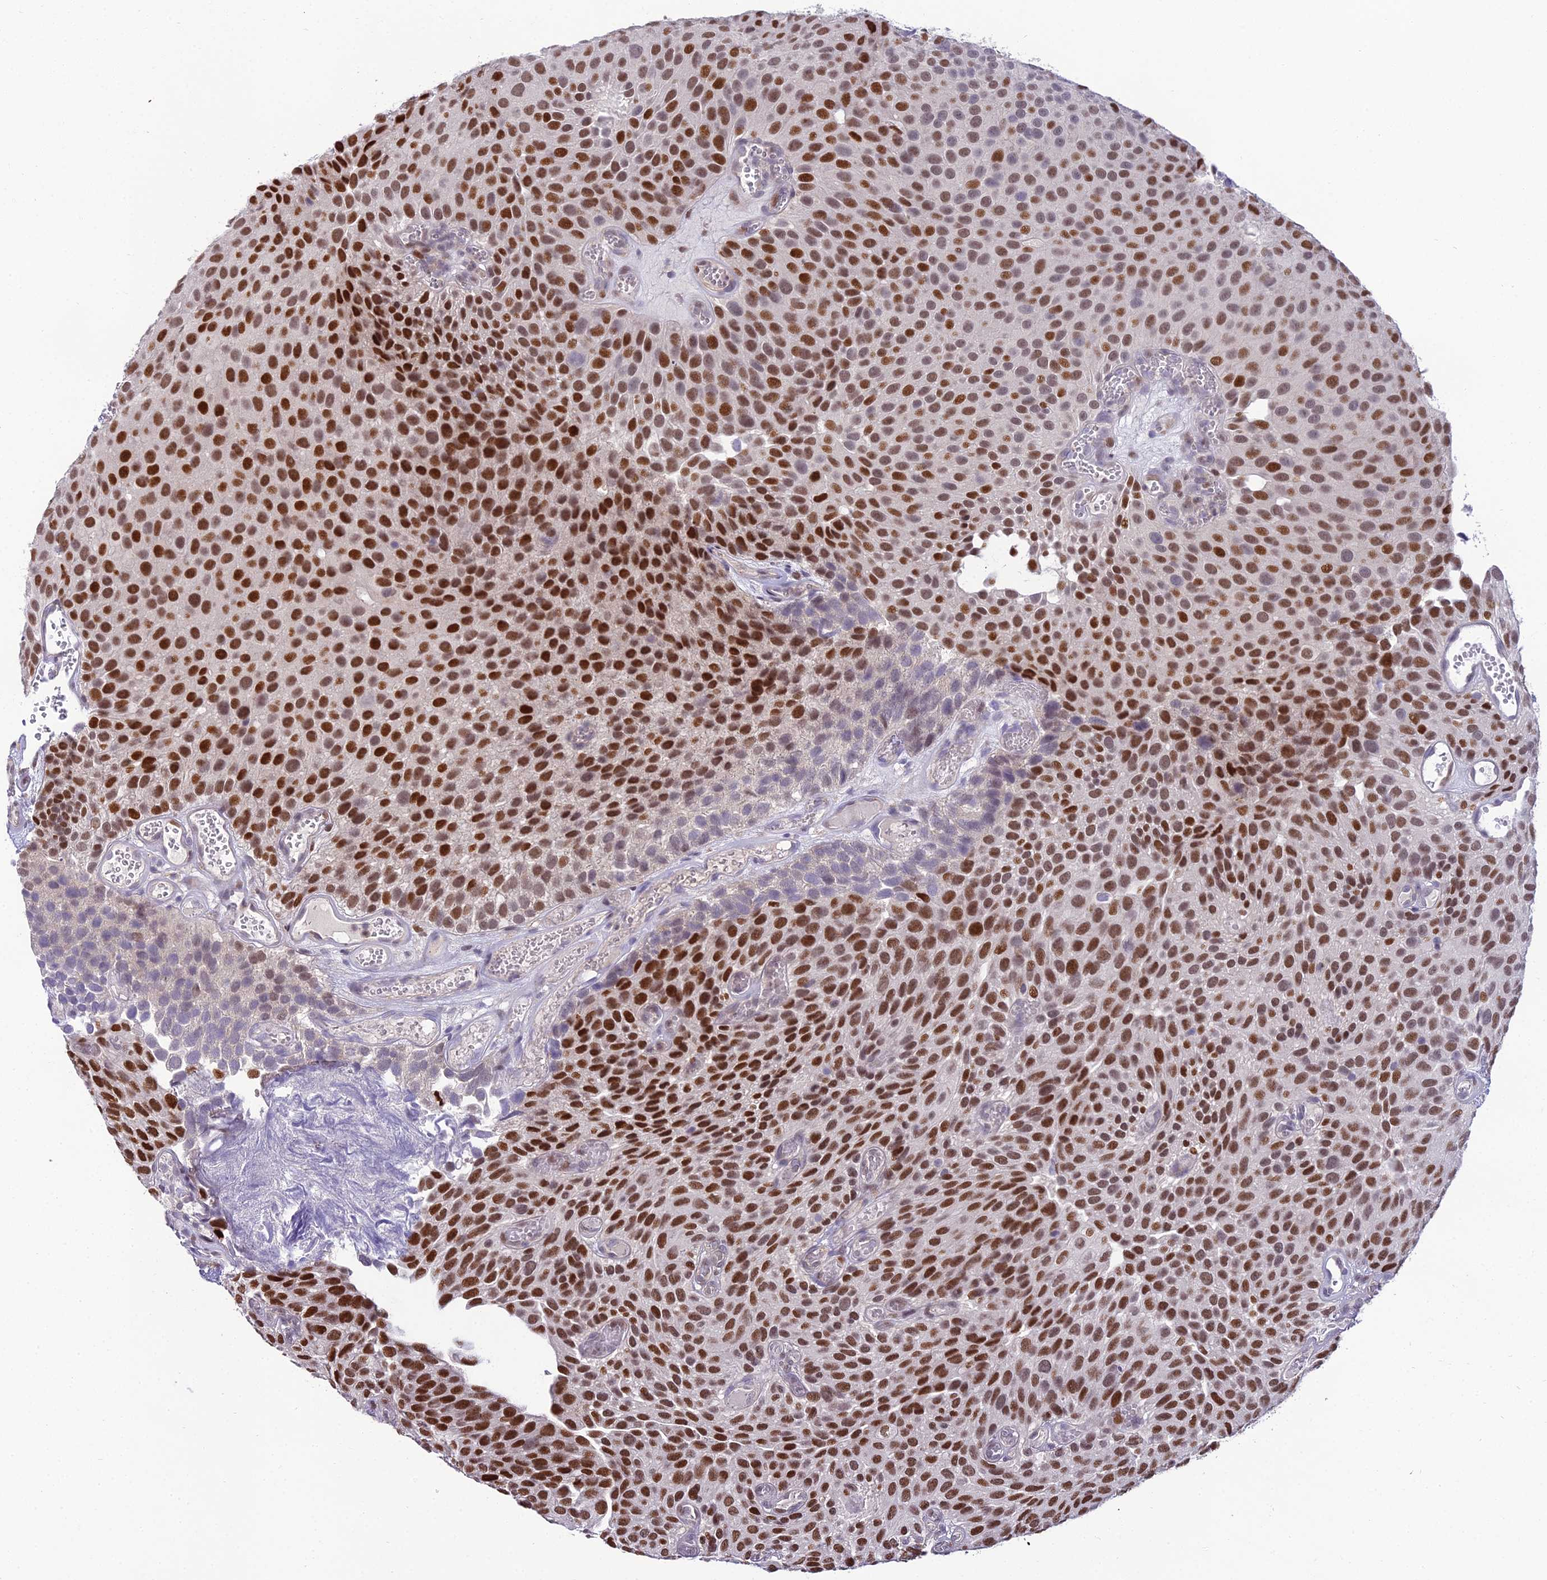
{"staining": {"intensity": "strong", "quantity": ">75%", "location": "nuclear"}, "tissue": "urothelial cancer", "cell_type": "Tumor cells", "image_type": "cancer", "snomed": [{"axis": "morphology", "description": "Urothelial carcinoma, Low grade"}, {"axis": "topography", "description": "Urinary bladder"}], "caption": "A brown stain shows strong nuclear positivity of a protein in urothelial cancer tumor cells. The staining was performed using DAB, with brown indicating positive protein expression. Nuclei are stained blue with hematoxylin.", "gene": "ZNF707", "patient": {"sex": "male", "age": 89}}